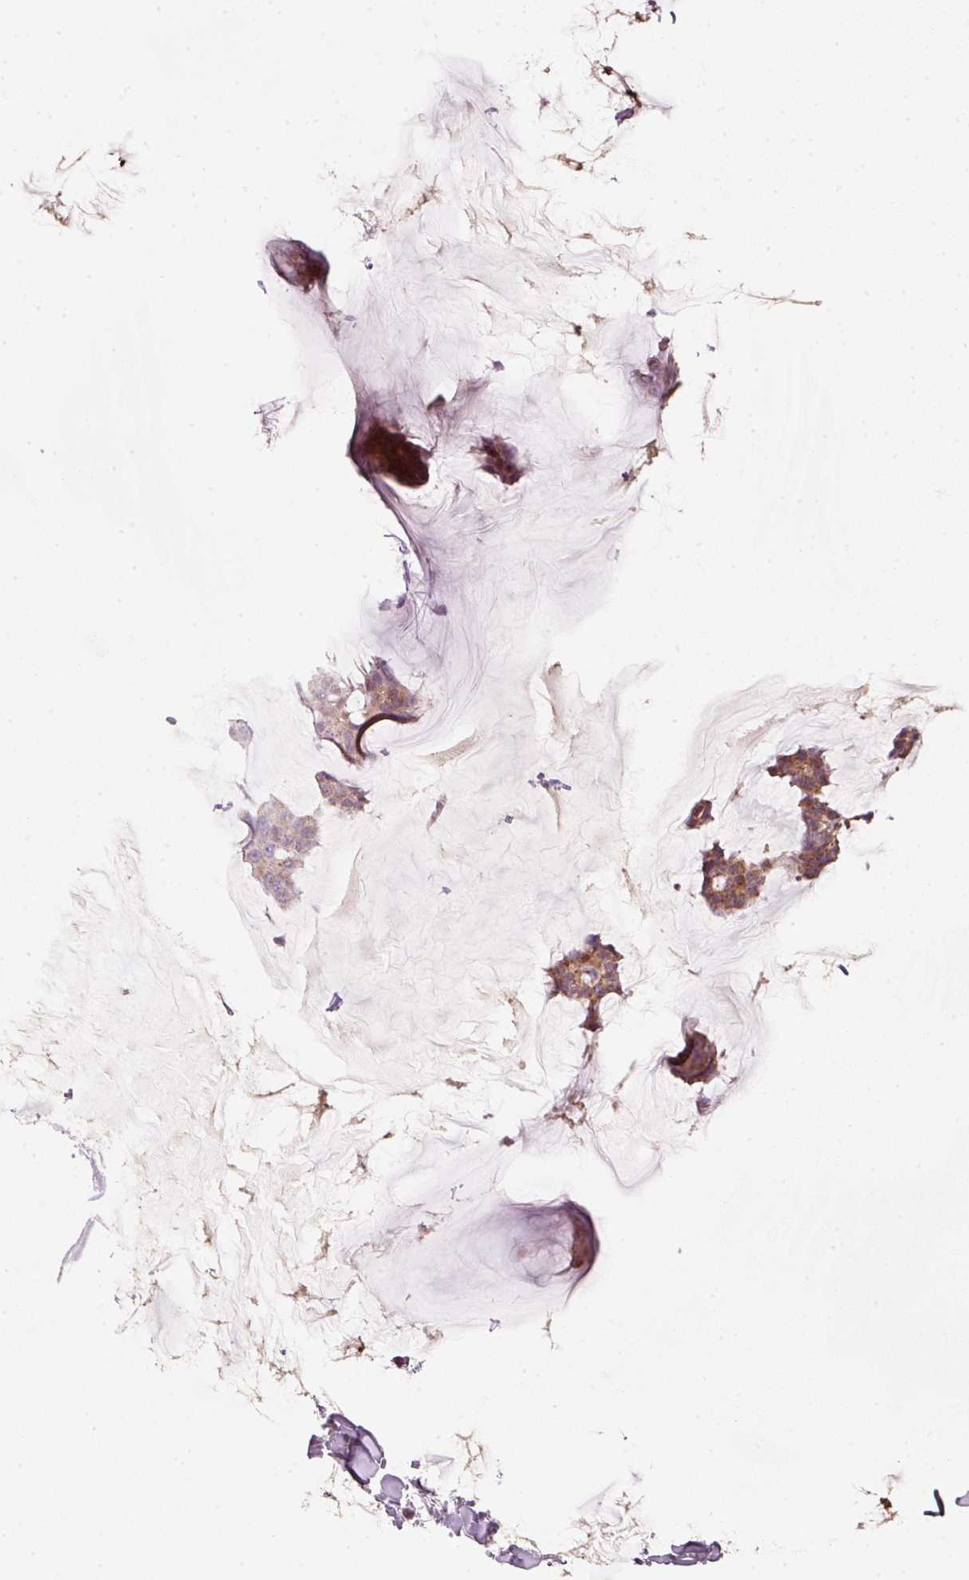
{"staining": {"intensity": "moderate", "quantity": ">75%", "location": "cytoplasmic/membranous"}, "tissue": "breast cancer", "cell_type": "Tumor cells", "image_type": "cancer", "snomed": [{"axis": "morphology", "description": "Duct carcinoma"}, {"axis": "topography", "description": "Breast"}], "caption": "Protein expression analysis of breast cancer (intraductal carcinoma) demonstrates moderate cytoplasmic/membranous staining in about >75% of tumor cells.", "gene": "NDUFA1", "patient": {"sex": "female", "age": 93}}